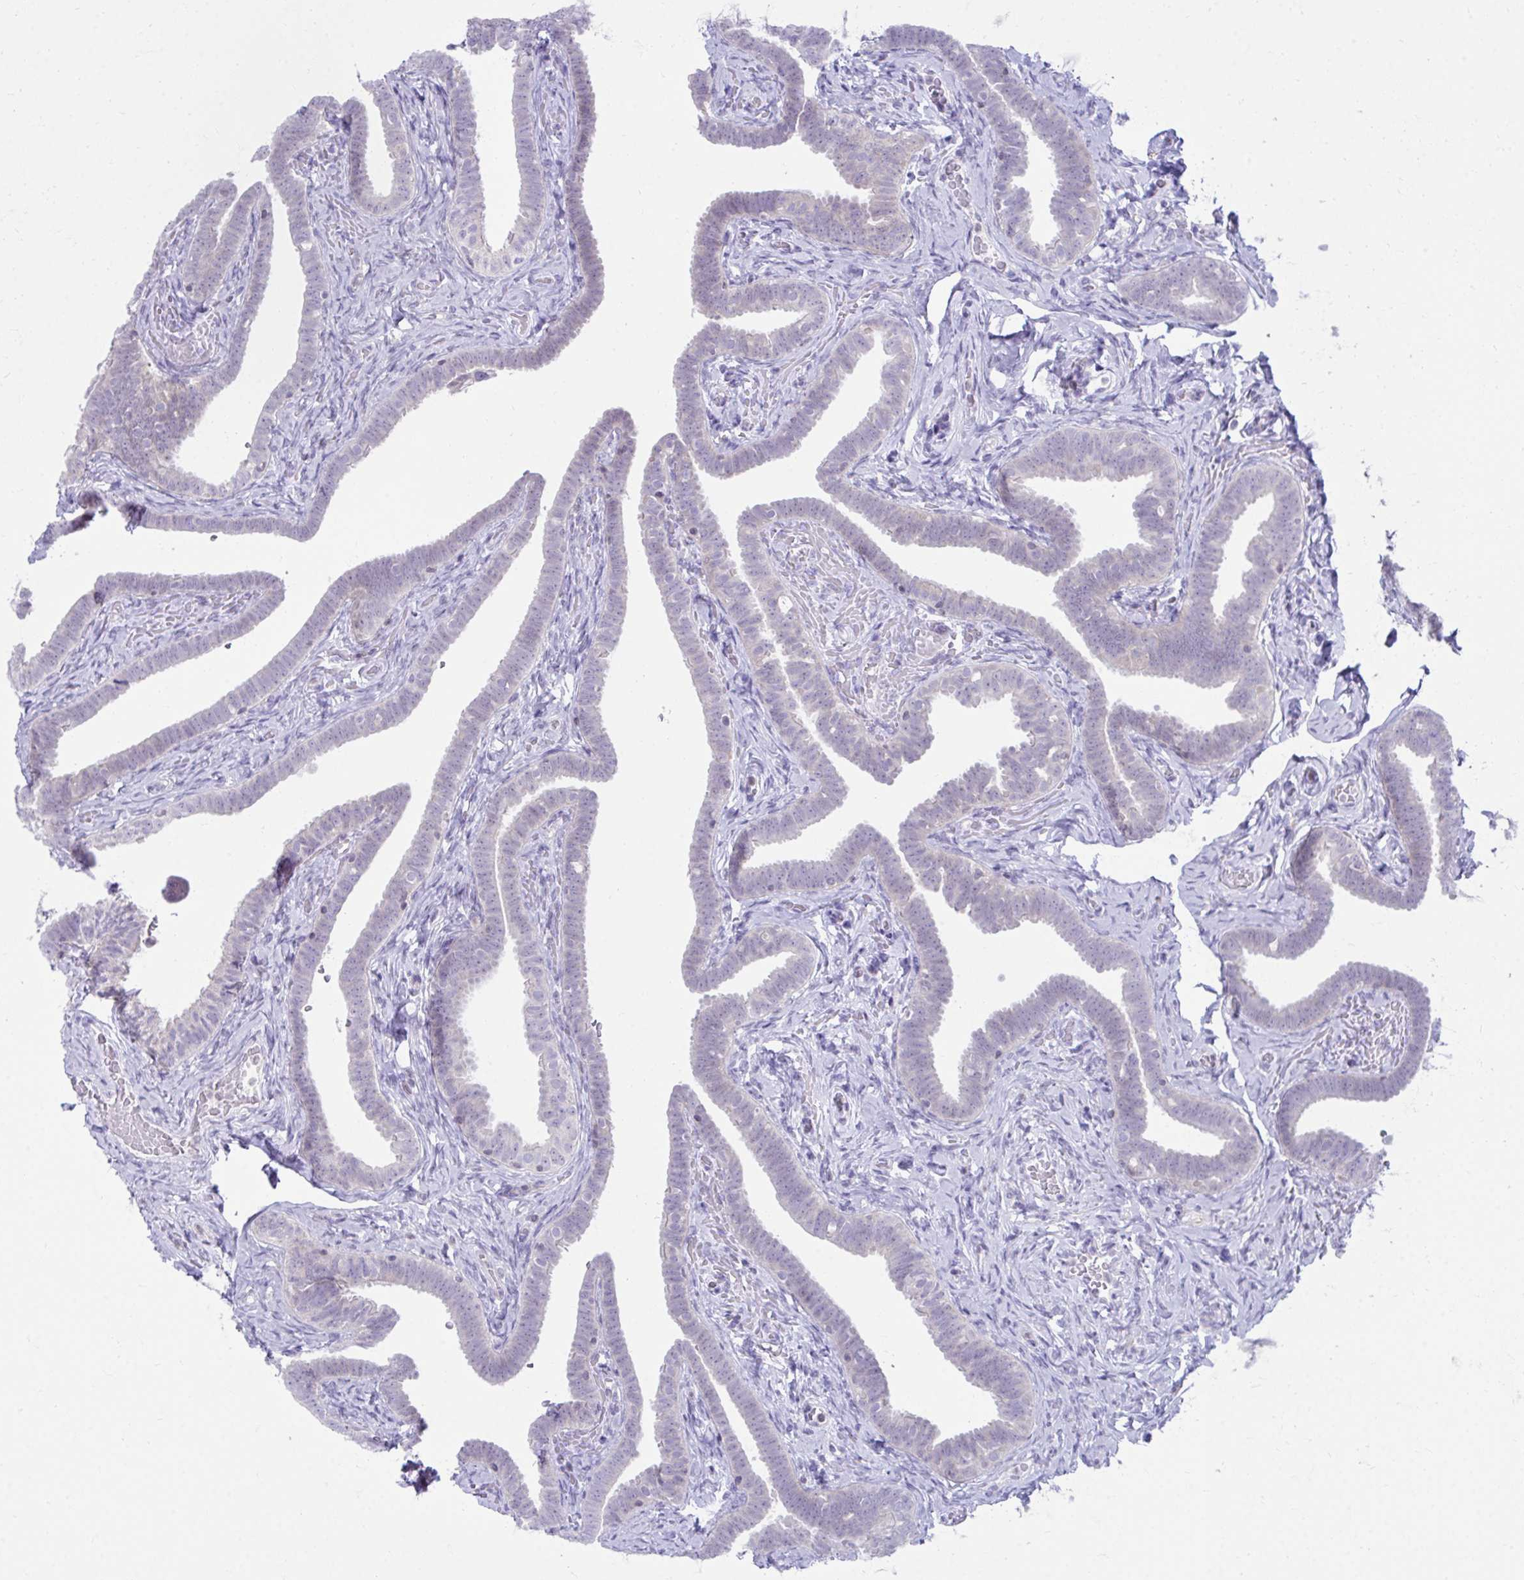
{"staining": {"intensity": "negative", "quantity": "none", "location": "none"}, "tissue": "fallopian tube", "cell_type": "Glandular cells", "image_type": "normal", "snomed": [{"axis": "morphology", "description": "Normal tissue, NOS"}, {"axis": "topography", "description": "Fallopian tube"}], "caption": "DAB (3,3'-diaminobenzidine) immunohistochemical staining of normal human fallopian tube reveals no significant expression in glandular cells.", "gene": "OR7A5", "patient": {"sex": "female", "age": 69}}